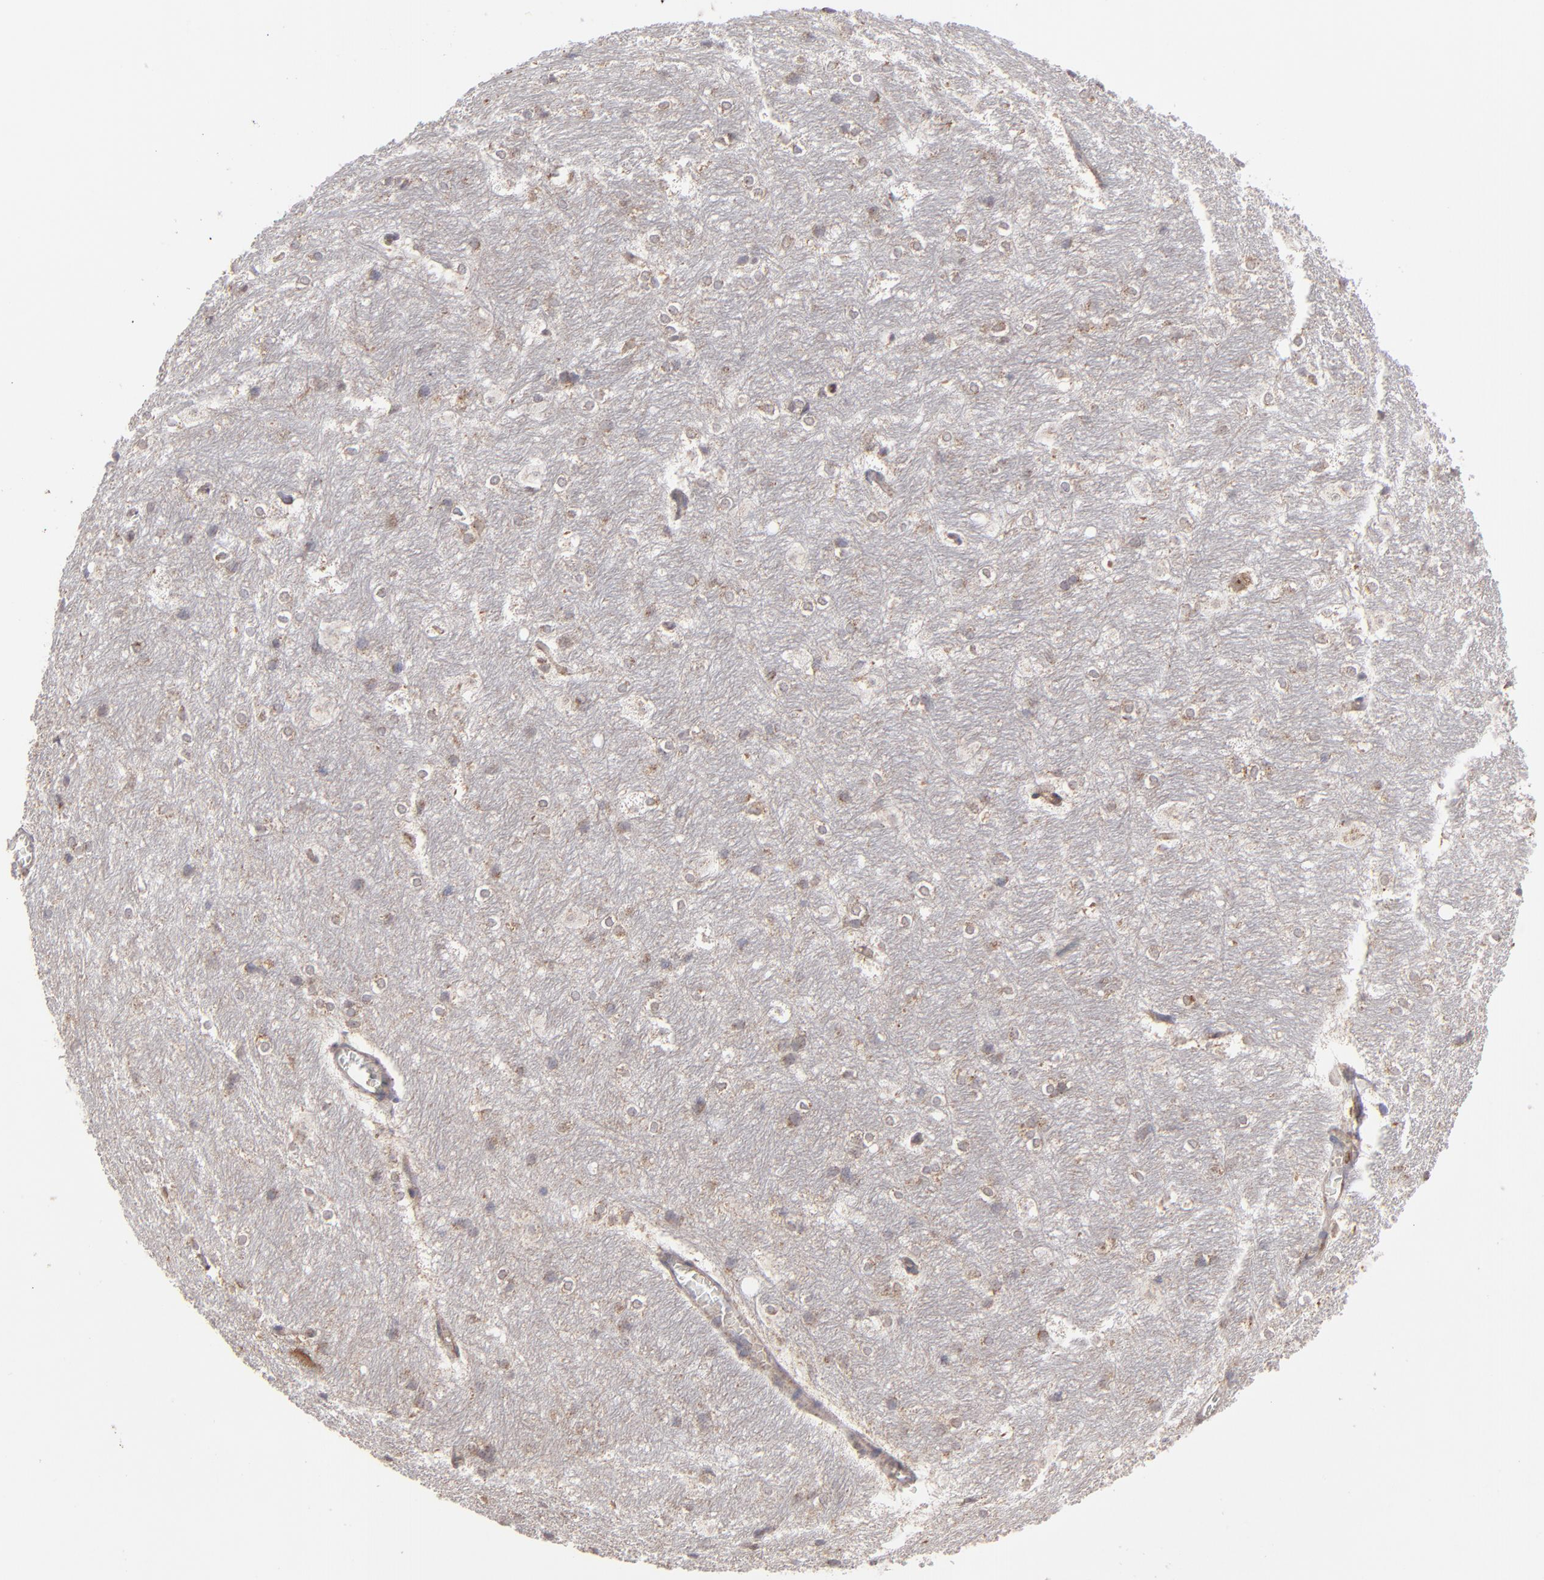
{"staining": {"intensity": "weak", "quantity": "25%-75%", "location": "cytoplasmic/membranous"}, "tissue": "hippocampus", "cell_type": "Glial cells", "image_type": "normal", "snomed": [{"axis": "morphology", "description": "Normal tissue, NOS"}, {"axis": "topography", "description": "Hippocampus"}], "caption": "A high-resolution histopathology image shows immunohistochemistry (IHC) staining of unremarkable hippocampus, which reveals weak cytoplasmic/membranous expression in about 25%-75% of glial cells. (Stains: DAB (3,3'-diaminobenzidine) in brown, nuclei in blue, Microscopy: brightfield microscopy at high magnification).", "gene": "GLCCI1", "patient": {"sex": "female", "age": 19}}